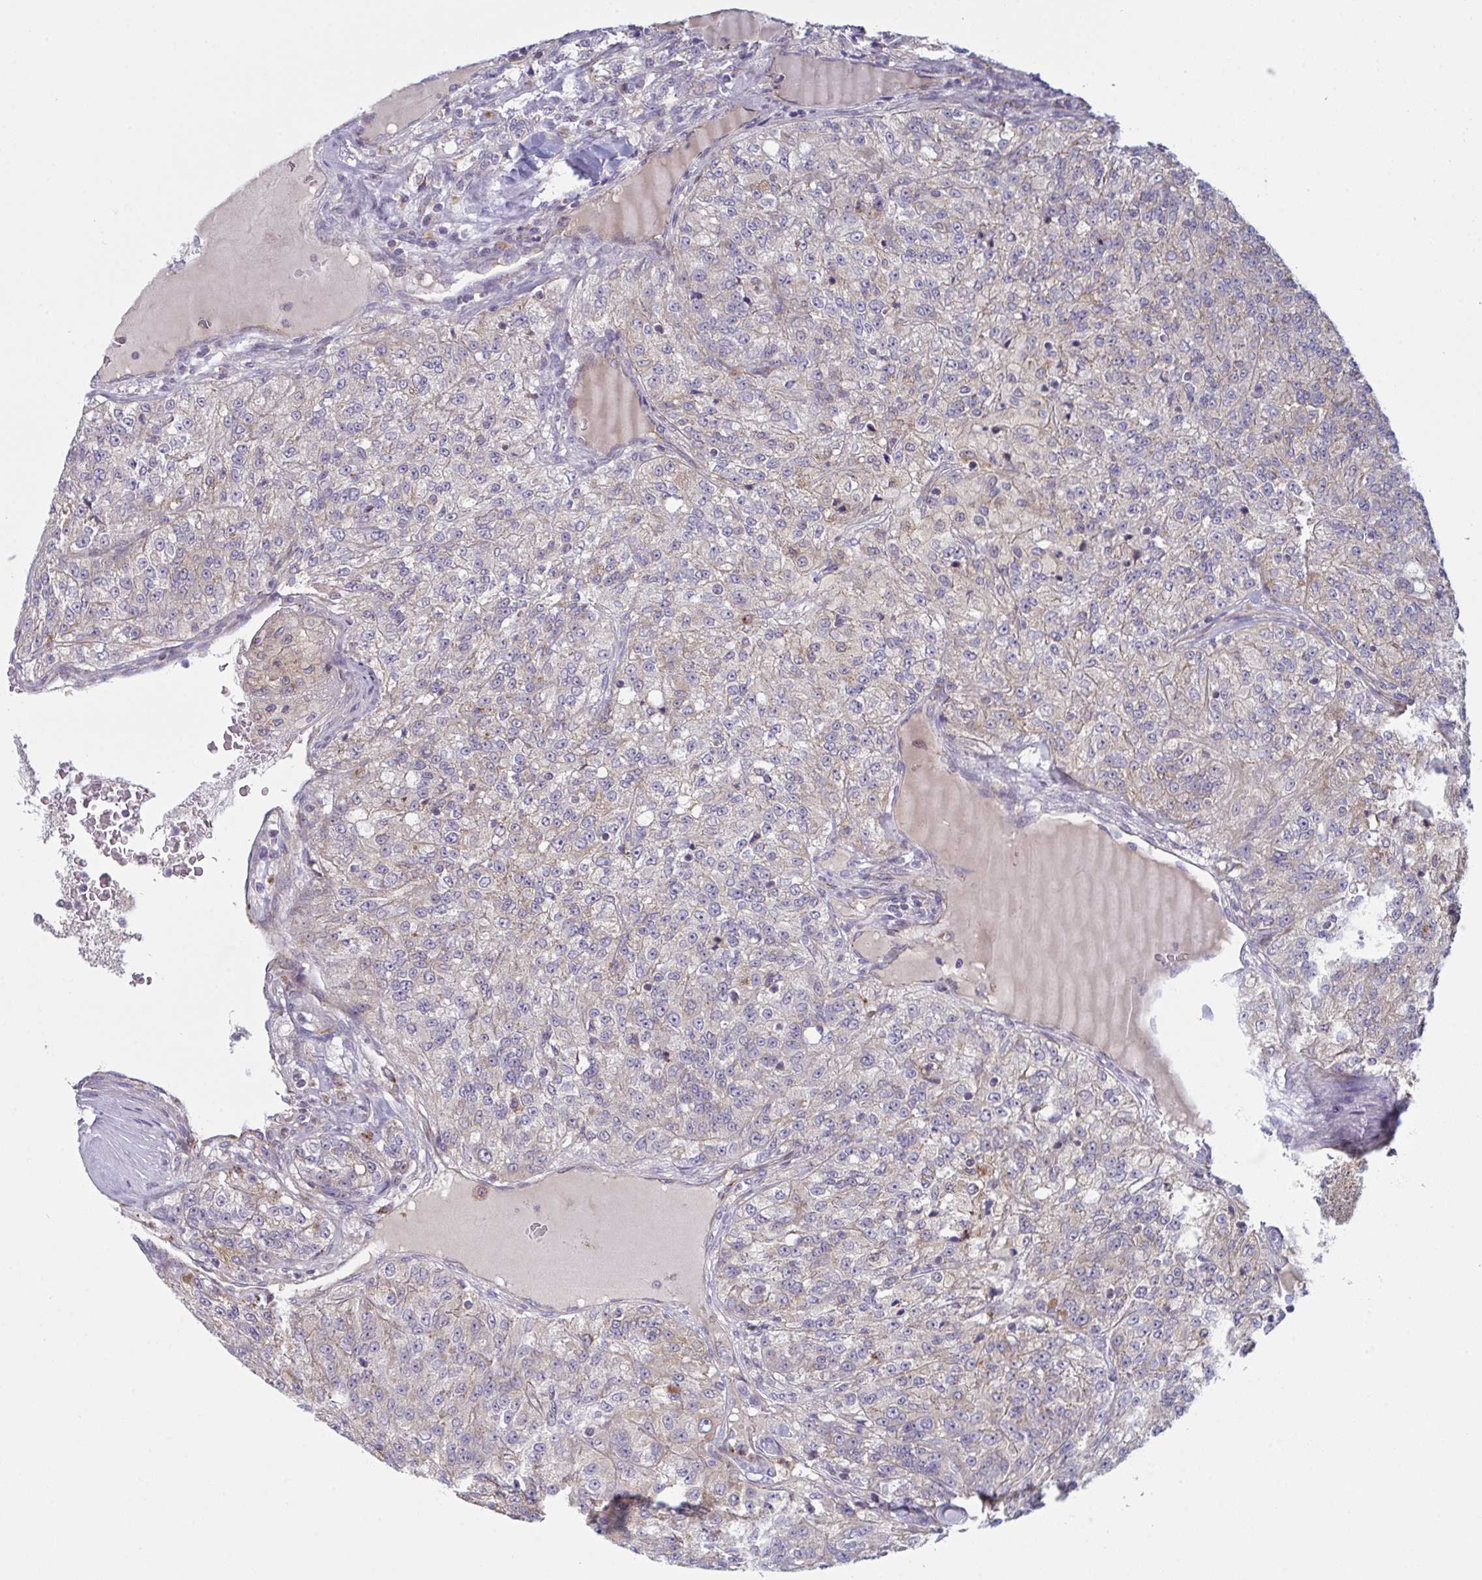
{"staining": {"intensity": "moderate", "quantity": "25%-75%", "location": "cytoplasmic/membranous"}, "tissue": "renal cancer", "cell_type": "Tumor cells", "image_type": "cancer", "snomed": [{"axis": "morphology", "description": "Adenocarcinoma, NOS"}, {"axis": "topography", "description": "Kidney"}], "caption": "Moderate cytoplasmic/membranous positivity for a protein is appreciated in approximately 25%-75% of tumor cells of renal cancer using IHC.", "gene": "XAF1", "patient": {"sex": "female", "age": 63}}